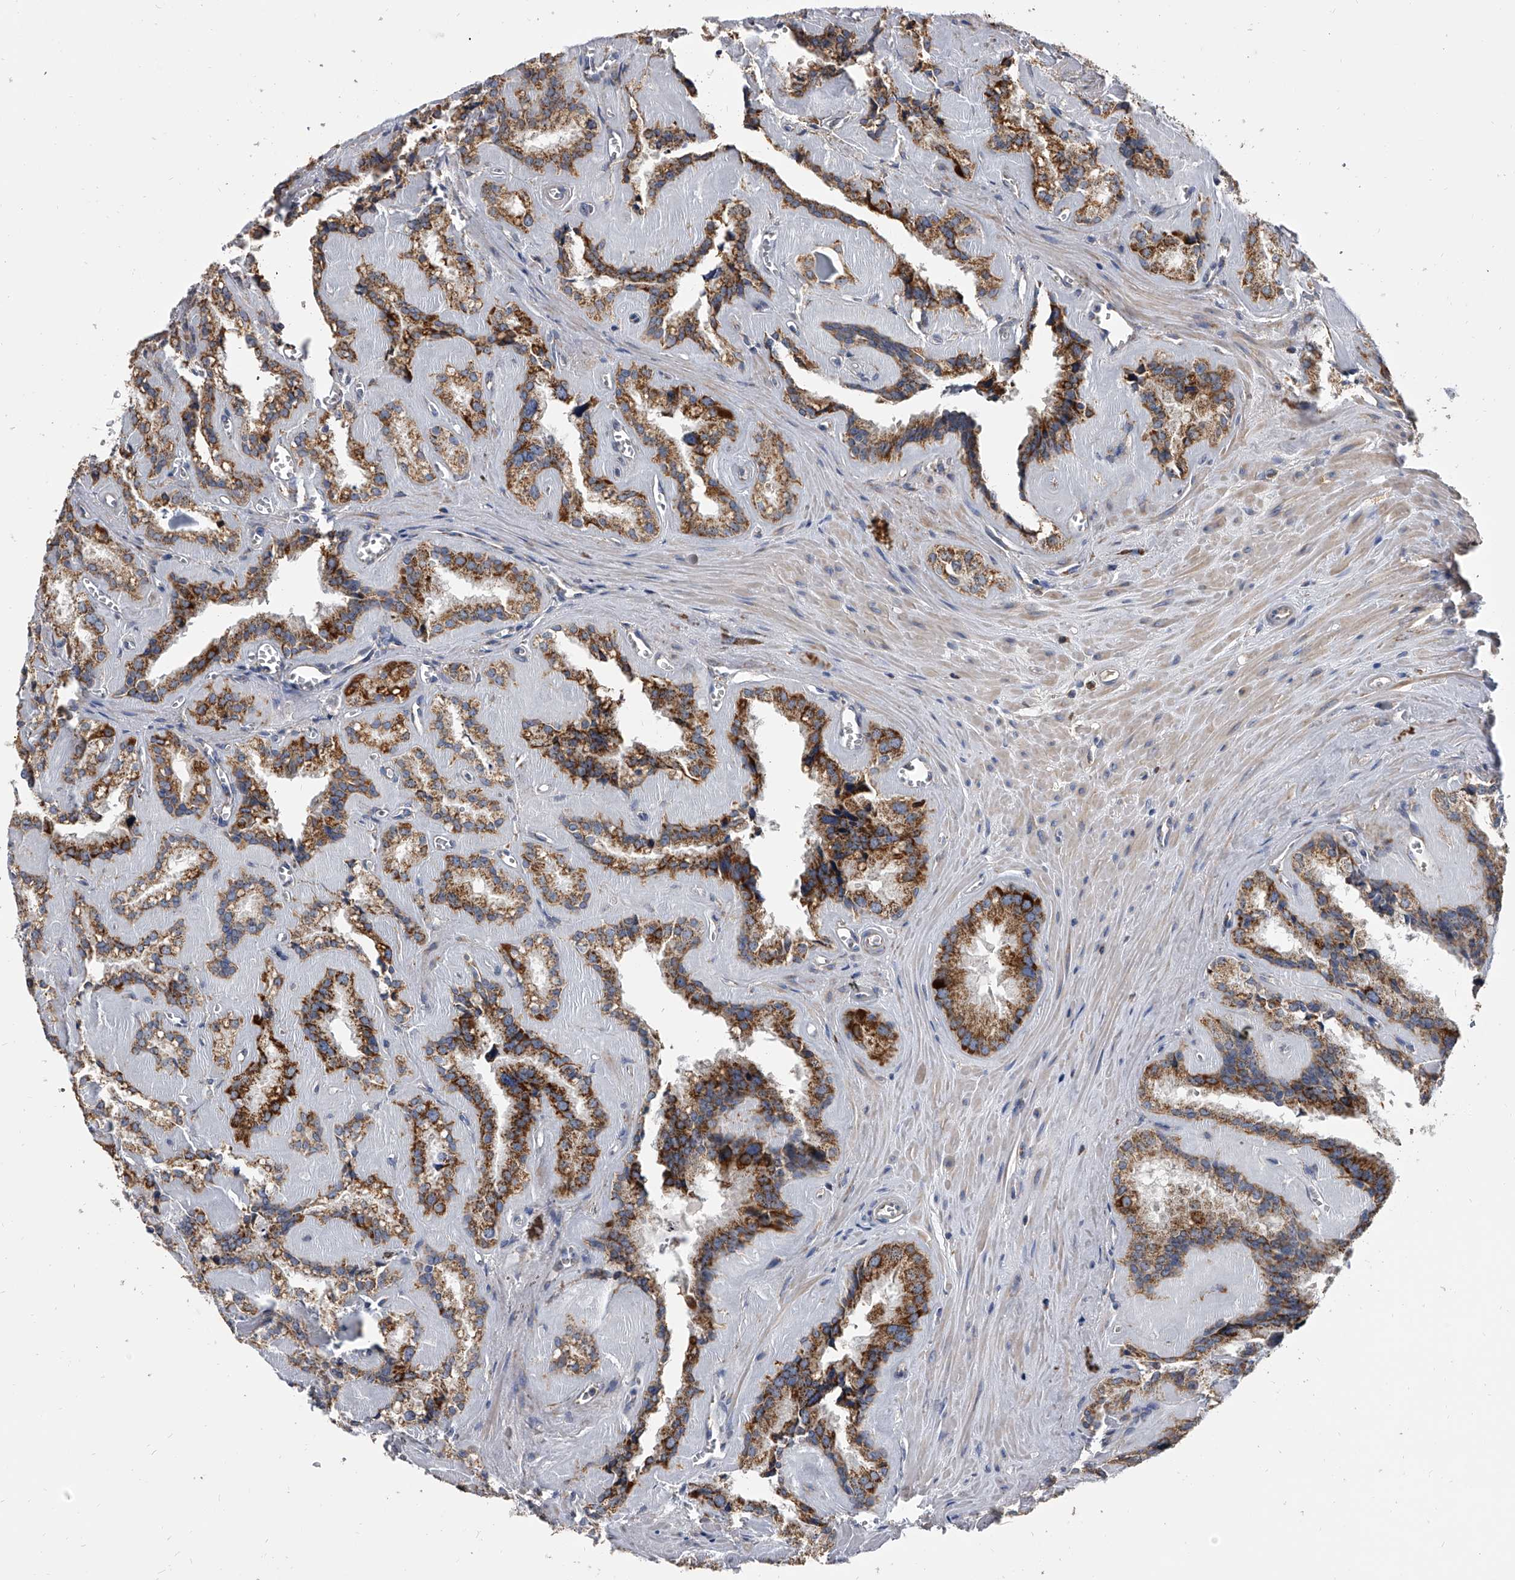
{"staining": {"intensity": "strong", "quantity": ">75%", "location": "cytoplasmic/membranous"}, "tissue": "seminal vesicle", "cell_type": "Glandular cells", "image_type": "normal", "snomed": [{"axis": "morphology", "description": "Normal tissue, NOS"}, {"axis": "topography", "description": "Prostate"}, {"axis": "topography", "description": "Seminal veicle"}], "caption": "Seminal vesicle stained for a protein exhibits strong cytoplasmic/membranous positivity in glandular cells. The protein is shown in brown color, while the nuclei are stained blue.", "gene": "MRPL28", "patient": {"sex": "male", "age": 59}}